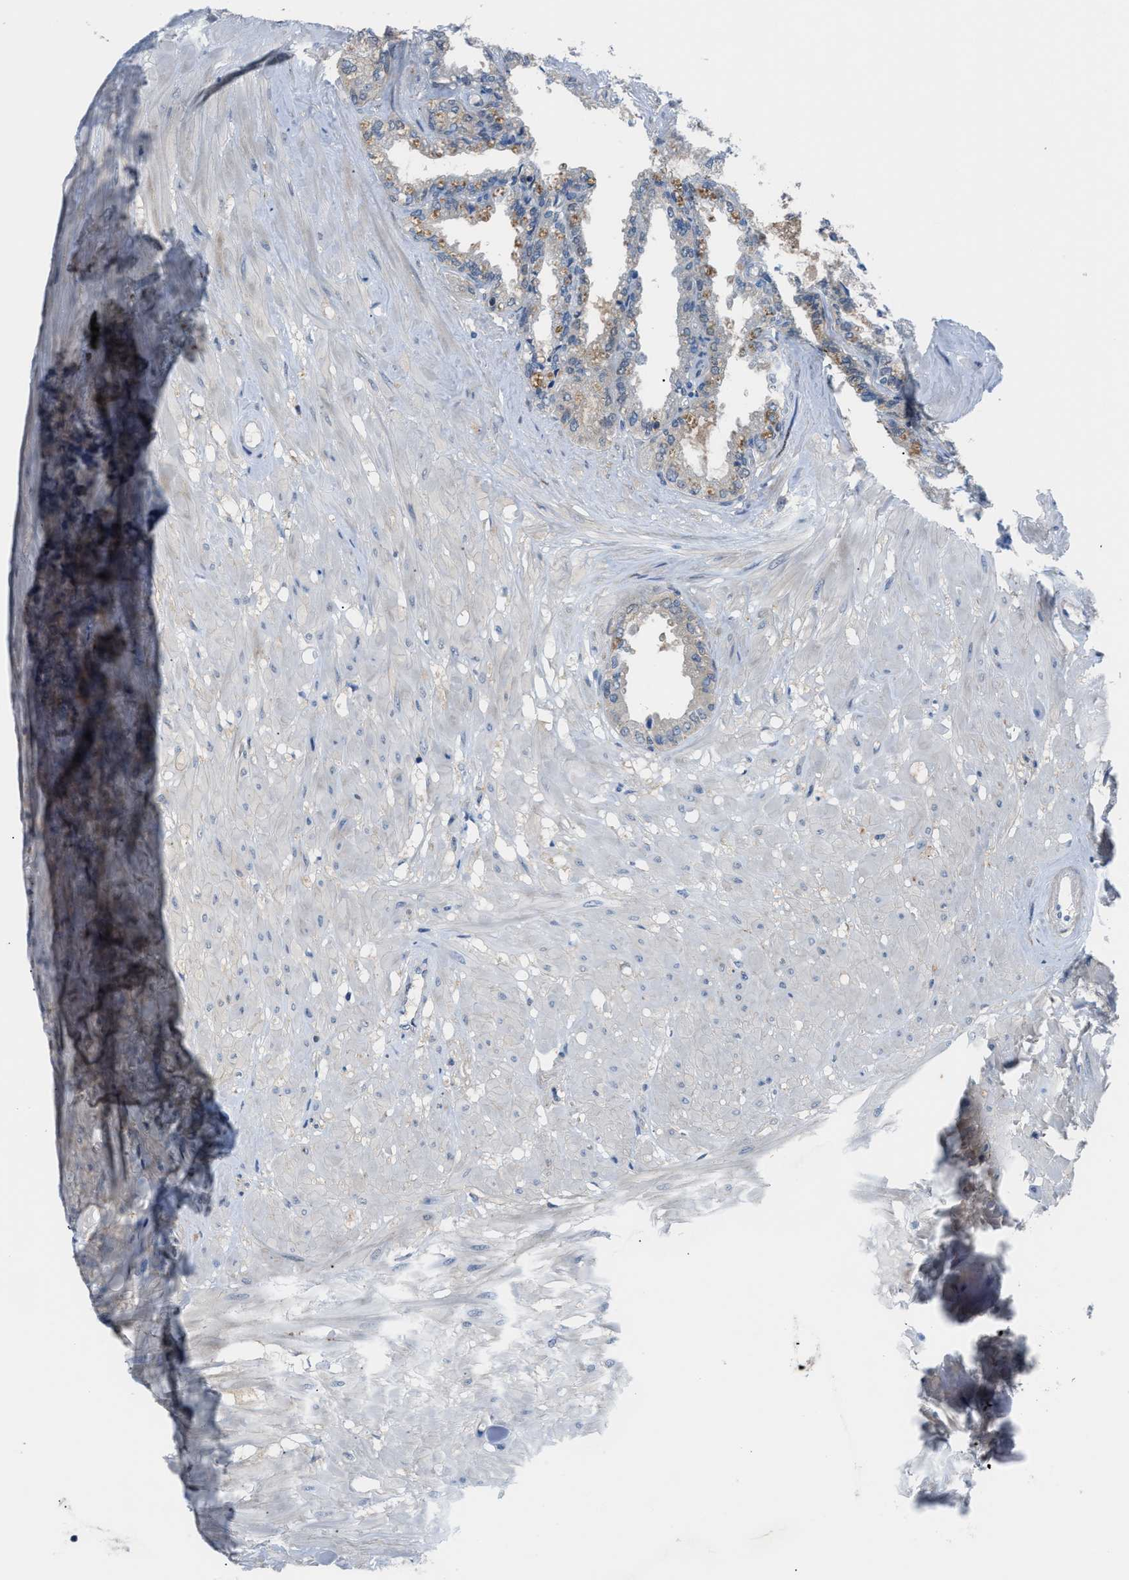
{"staining": {"intensity": "moderate", "quantity": ">75%", "location": "cytoplasmic/membranous"}, "tissue": "seminal vesicle", "cell_type": "Glandular cells", "image_type": "normal", "snomed": [{"axis": "morphology", "description": "Normal tissue, NOS"}, {"axis": "topography", "description": "Seminal veicle"}], "caption": "Normal seminal vesicle was stained to show a protein in brown. There is medium levels of moderate cytoplasmic/membranous staining in about >75% of glandular cells. The protein is stained brown, and the nuclei are stained in blue (DAB (3,3'-diaminobenzidine) IHC with brightfield microscopy, high magnification).", "gene": "TMEM45B", "patient": {"sex": "male", "age": 46}}